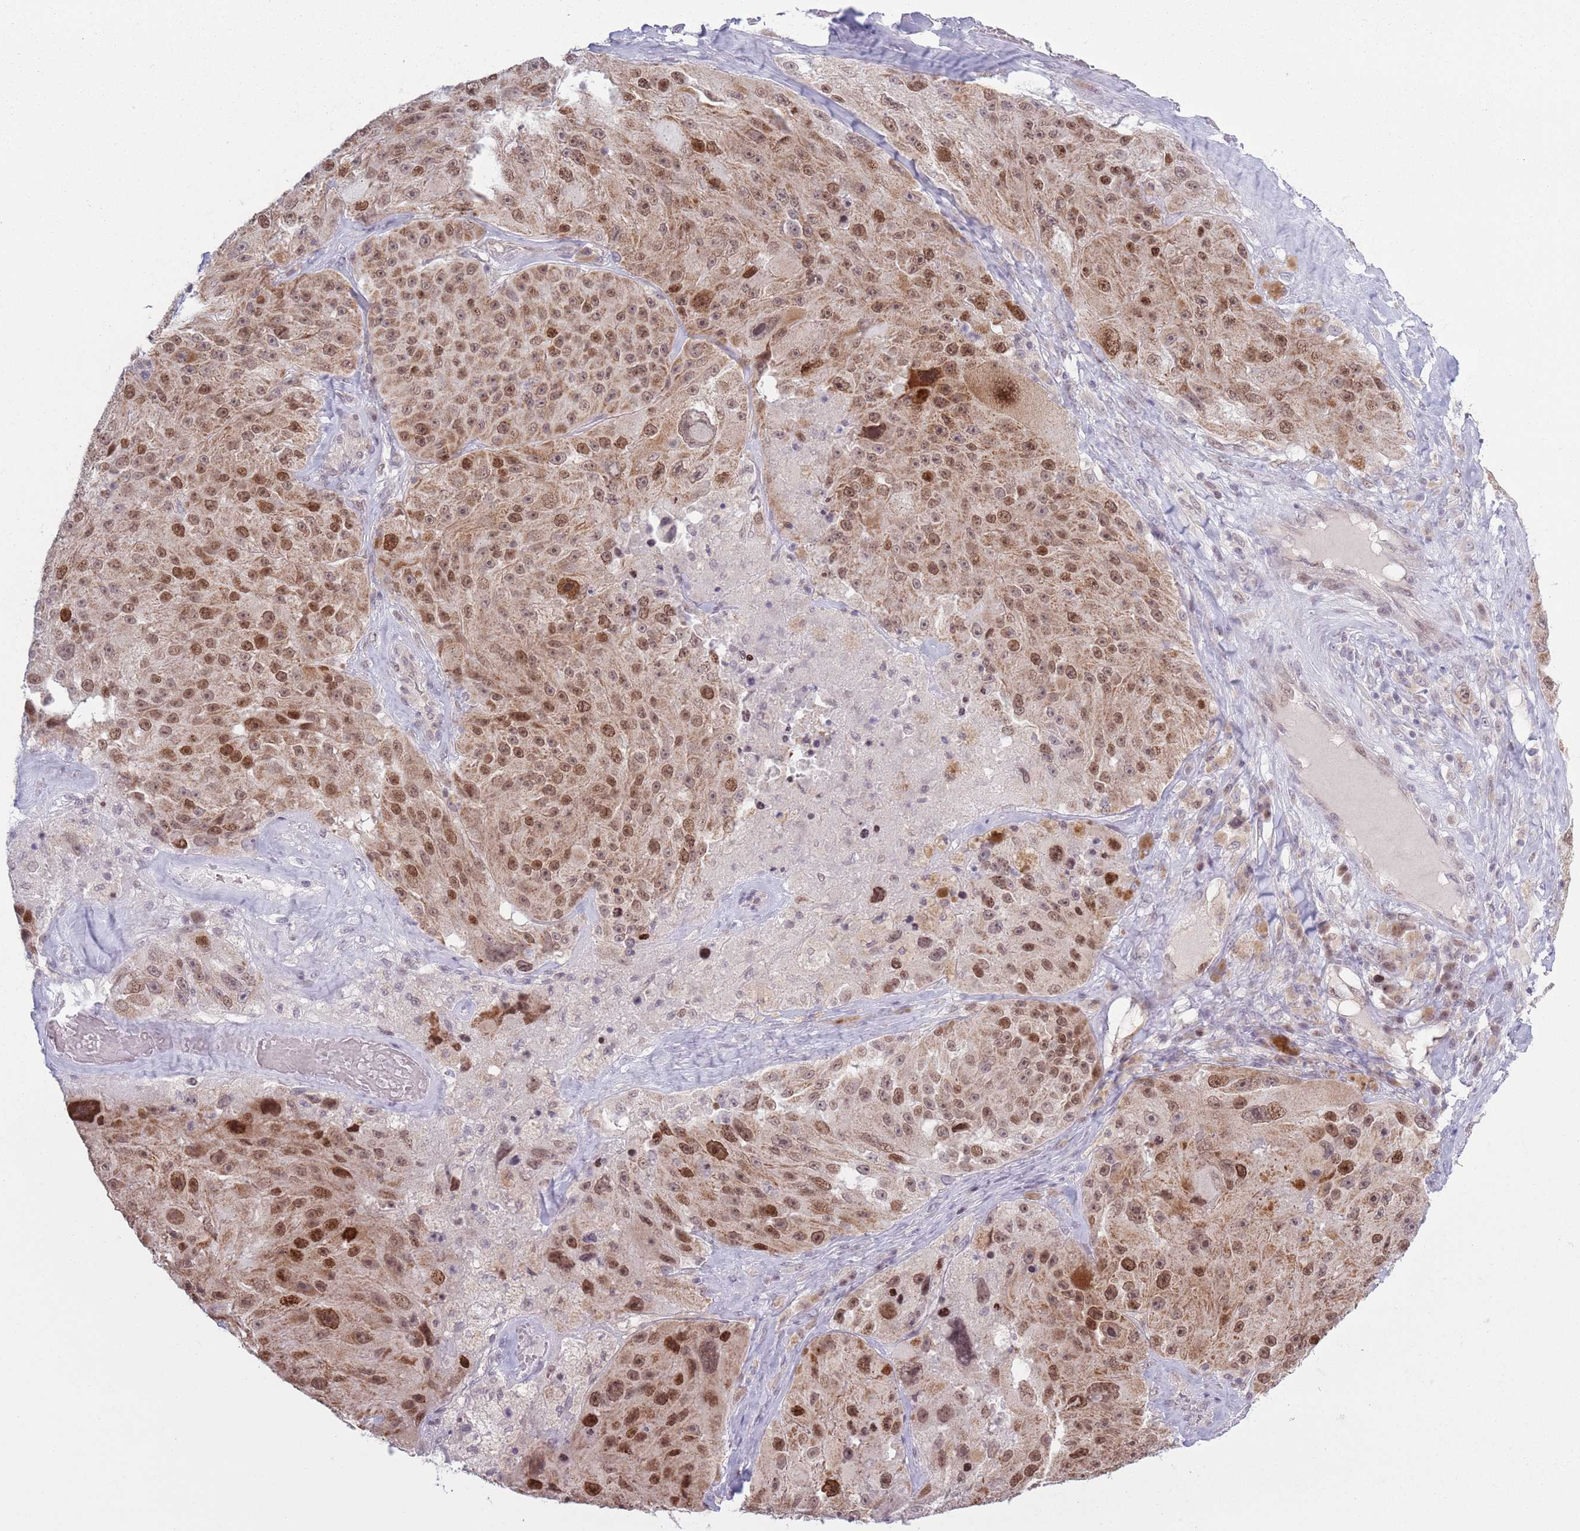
{"staining": {"intensity": "strong", "quantity": ">75%", "location": "nuclear"}, "tissue": "melanoma", "cell_type": "Tumor cells", "image_type": "cancer", "snomed": [{"axis": "morphology", "description": "Malignant melanoma, Metastatic site"}, {"axis": "topography", "description": "Lymph node"}], "caption": "The immunohistochemical stain highlights strong nuclear staining in tumor cells of melanoma tissue. The staining was performed using DAB (3,3'-diaminobenzidine) to visualize the protein expression in brown, while the nuclei were stained in blue with hematoxylin (Magnification: 20x).", "gene": "MRPL34", "patient": {"sex": "male", "age": 62}}